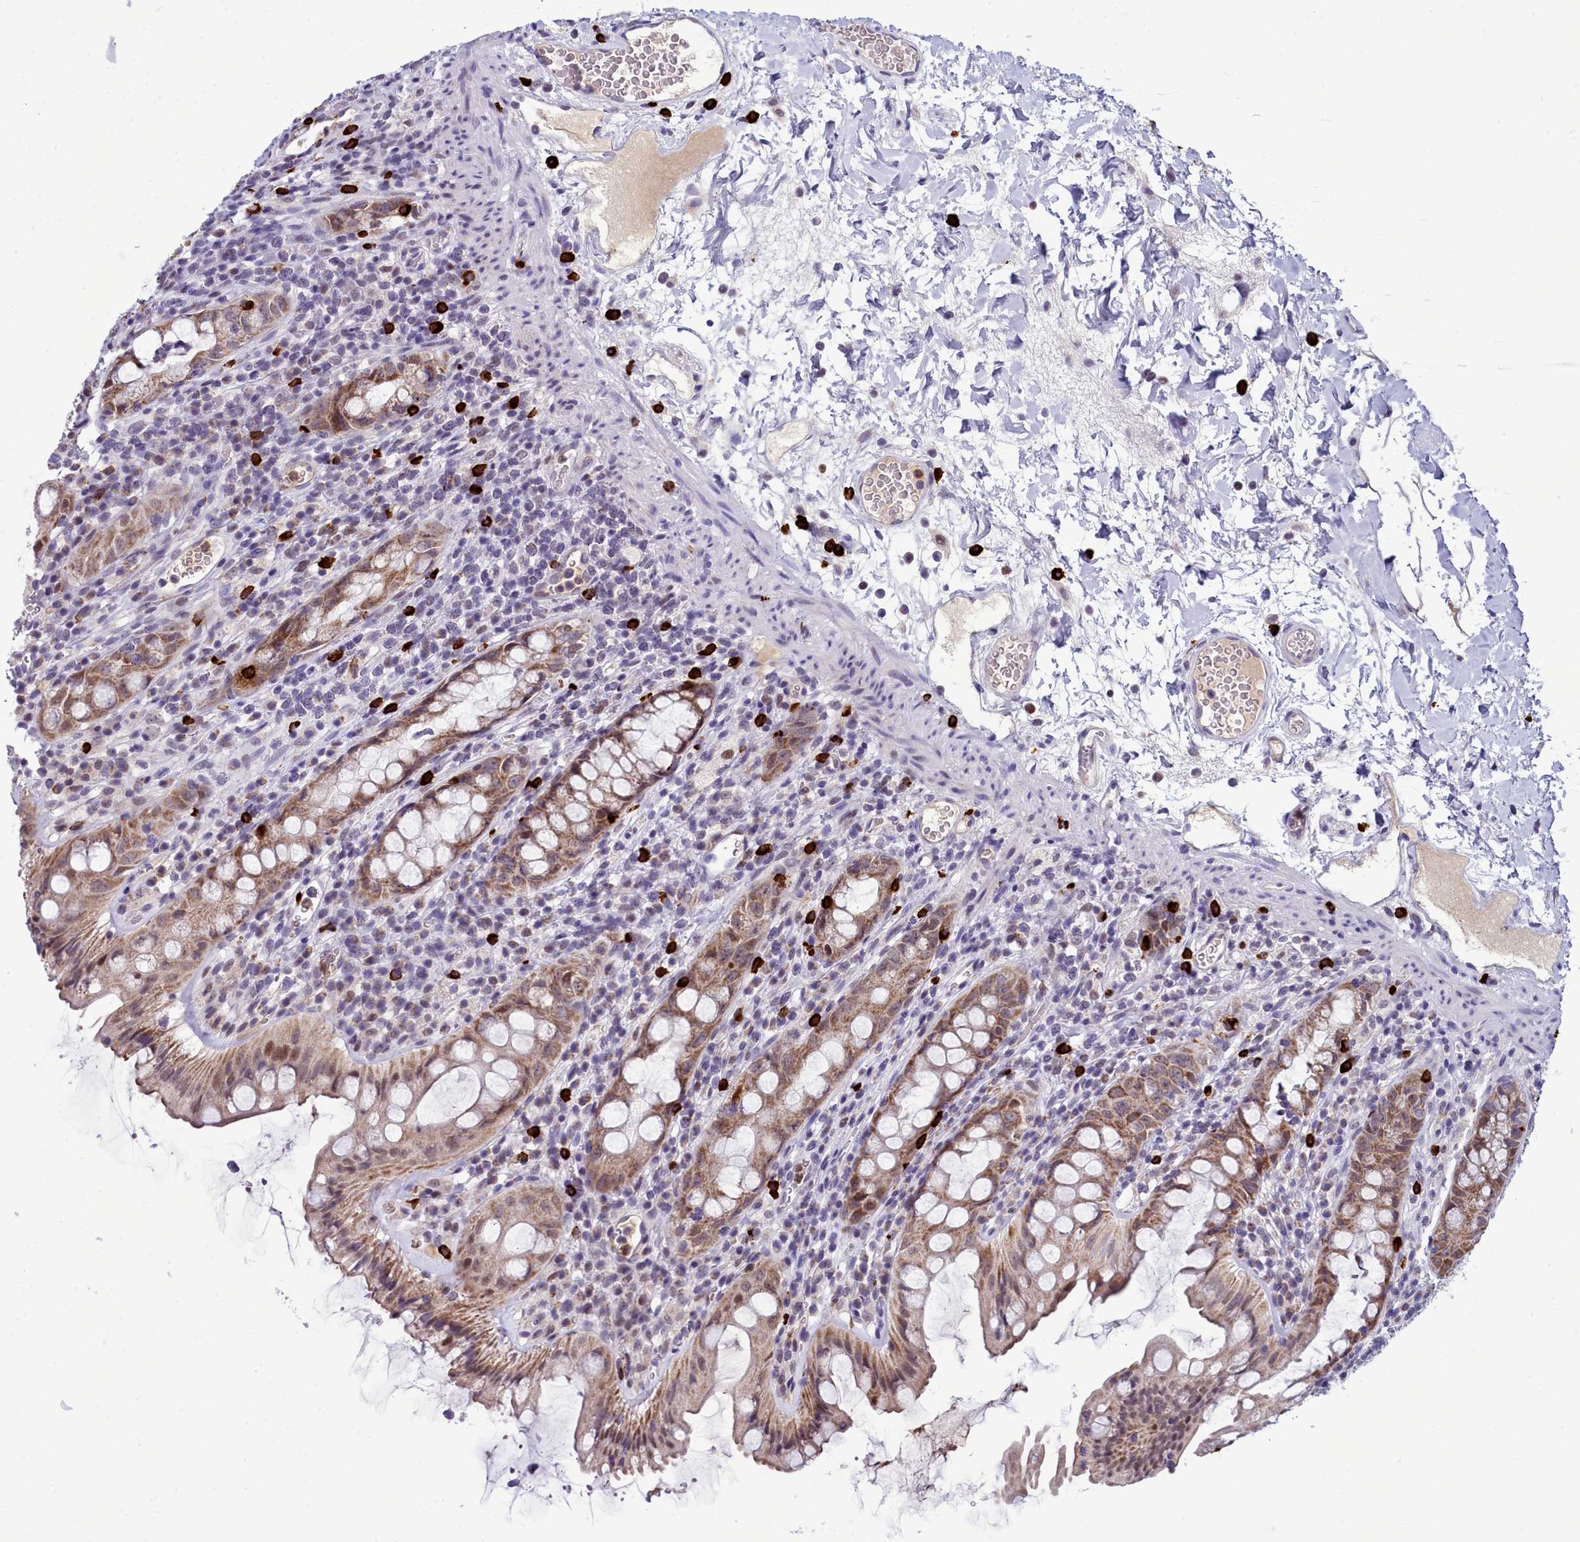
{"staining": {"intensity": "moderate", "quantity": ">75%", "location": "cytoplasmic/membranous,nuclear"}, "tissue": "rectum", "cell_type": "Glandular cells", "image_type": "normal", "snomed": [{"axis": "morphology", "description": "Normal tissue, NOS"}, {"axis": "topography", "description": "Rectum"}], "caption": "Brown immunohistochemical staining in benign human rectum demonstrates moderate cytoplasmic/membranous,nuclear positivity in approximately >75% of glandular cells.", "gene": "POM121L2", "patient": {"sex": "female", "age": 57}}